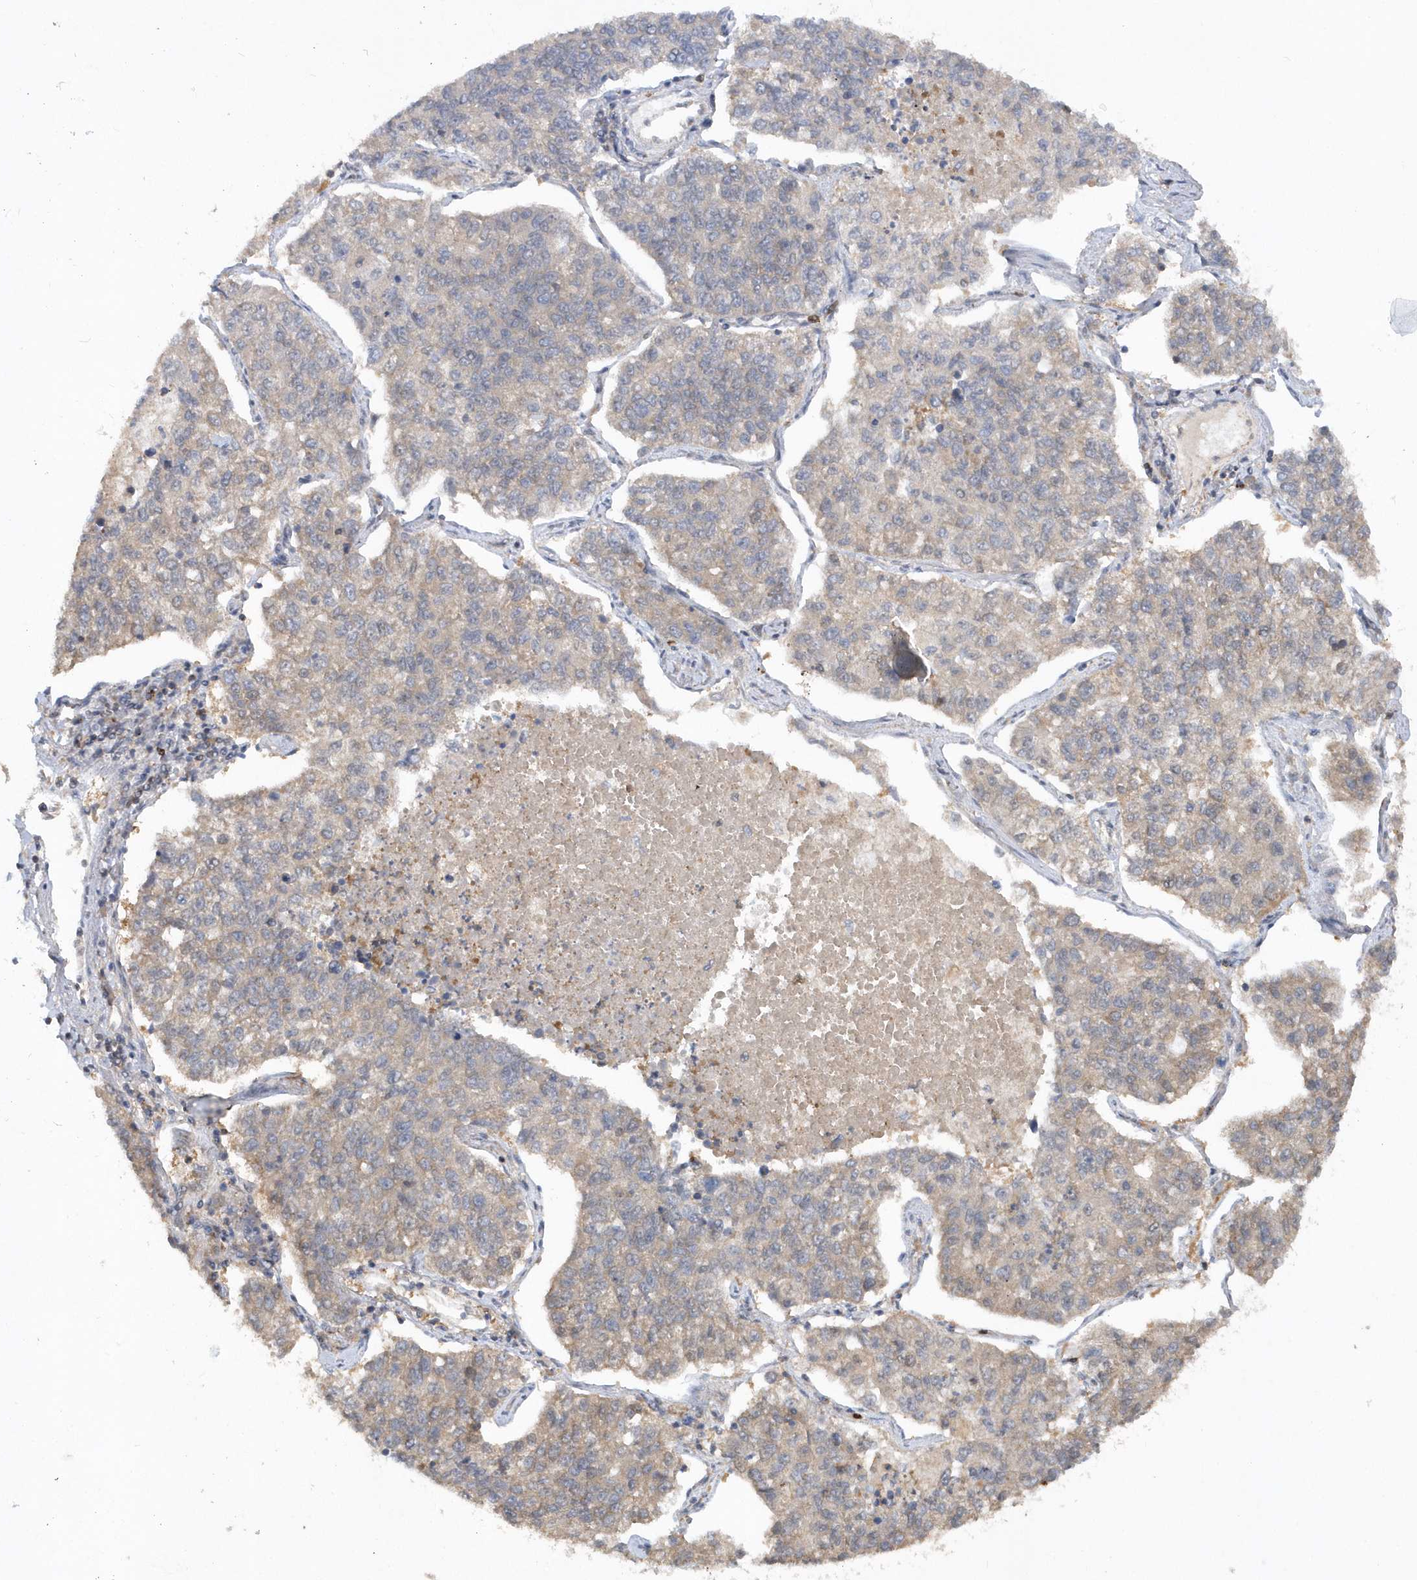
{"staining": {"intensity": "negative", "quantity": "none", "location": "none"}, "tissue": "lung cancer", "cell_type": "Tumor cells", "image_type": "cancer", "snomed": [{"axis": "morphology", "description": "Adenocarcinoma, NOS"}, {"axis": "topography", "description": "Lung"}], "caption": "An immunohistochemistry (IHC) image of lung adenocarcinoma is shown. There is no staining in tumor cells of lung adenocarcinoma.", "gene": "RPE", "patient": {"sex": "male", "age": 49}}